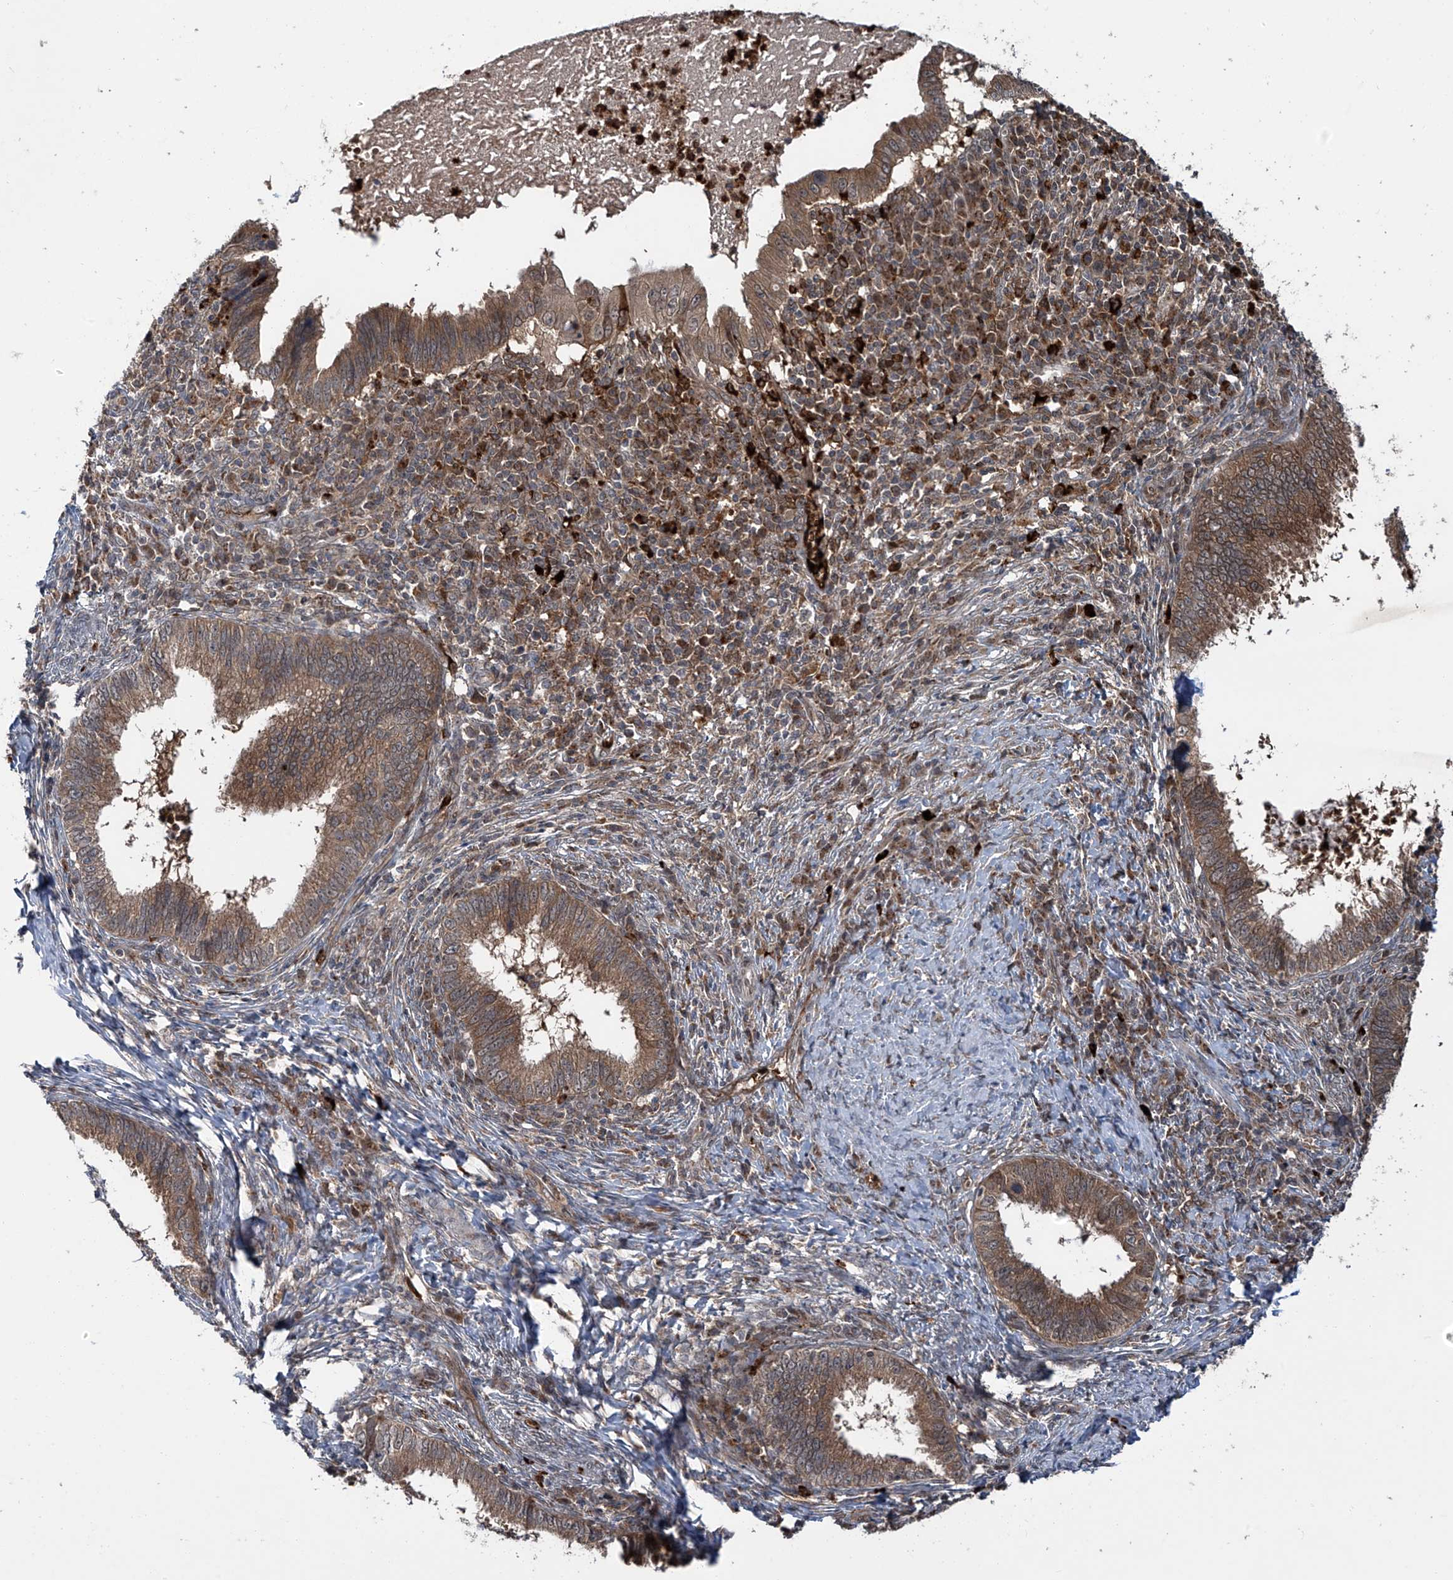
{"staining": {"intensity": "weak", "quantity": ">75%", "location": "cytoplasmic/membranous"}, "tissue": "cervical cancer", "cell_type": "Tumor cells", "image_type": "cancer", "snomed": [{"axis": "morphology", "description": "Adenocarcinoma, NOS"}, {"axis": "topography", "description": "Cervix"}], "caption": "Cervical cancer stained with a brown dye reveals weak cytoplasmic/membranous positive expression in approximately >75% of tumor cells.", "gene": "ZDHHC9", "patient": {"sex": "female", "age": 36}}